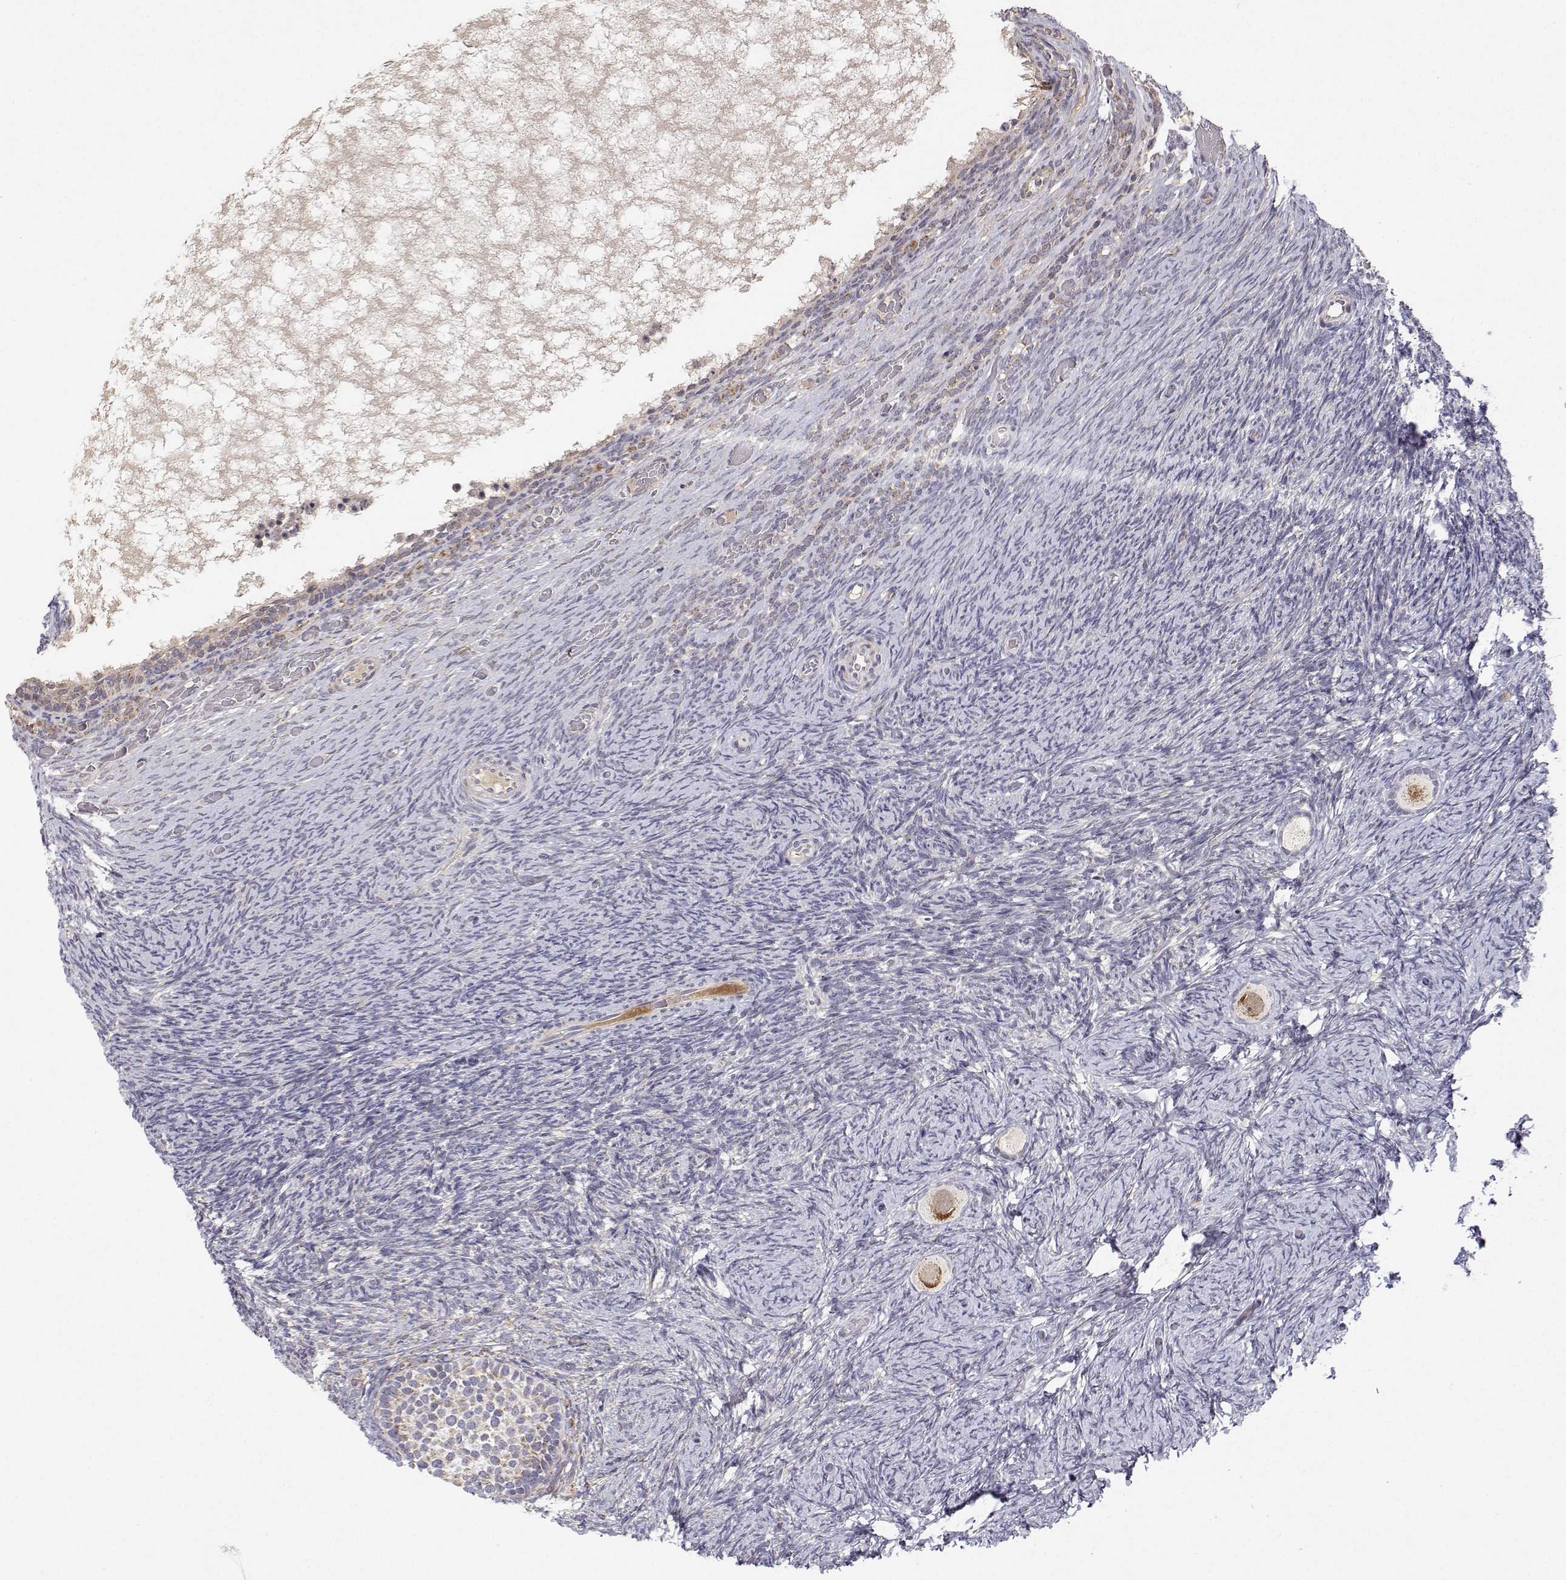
{"staining": {"intensity": "strong", "quantity": ">75%", "location": "cytoplasmic/membranous"}, "tissue": "ovary", "cell_type": "Follicle cells", "image_type": "normal", "snomed": [{"axis": "morphology", "description": "Normal tissue, NOS"}, {"axis": "topography", "description": "Ovary"}], "caption": "IHC histopathology image of benign ovary stained for a protein (brown), which displays high levels of strong cytoplasmic/membranous staining in about >75% of follicle cells.", "gene": "MRPL3", "patient": {"sex": "female", "age": 34}}